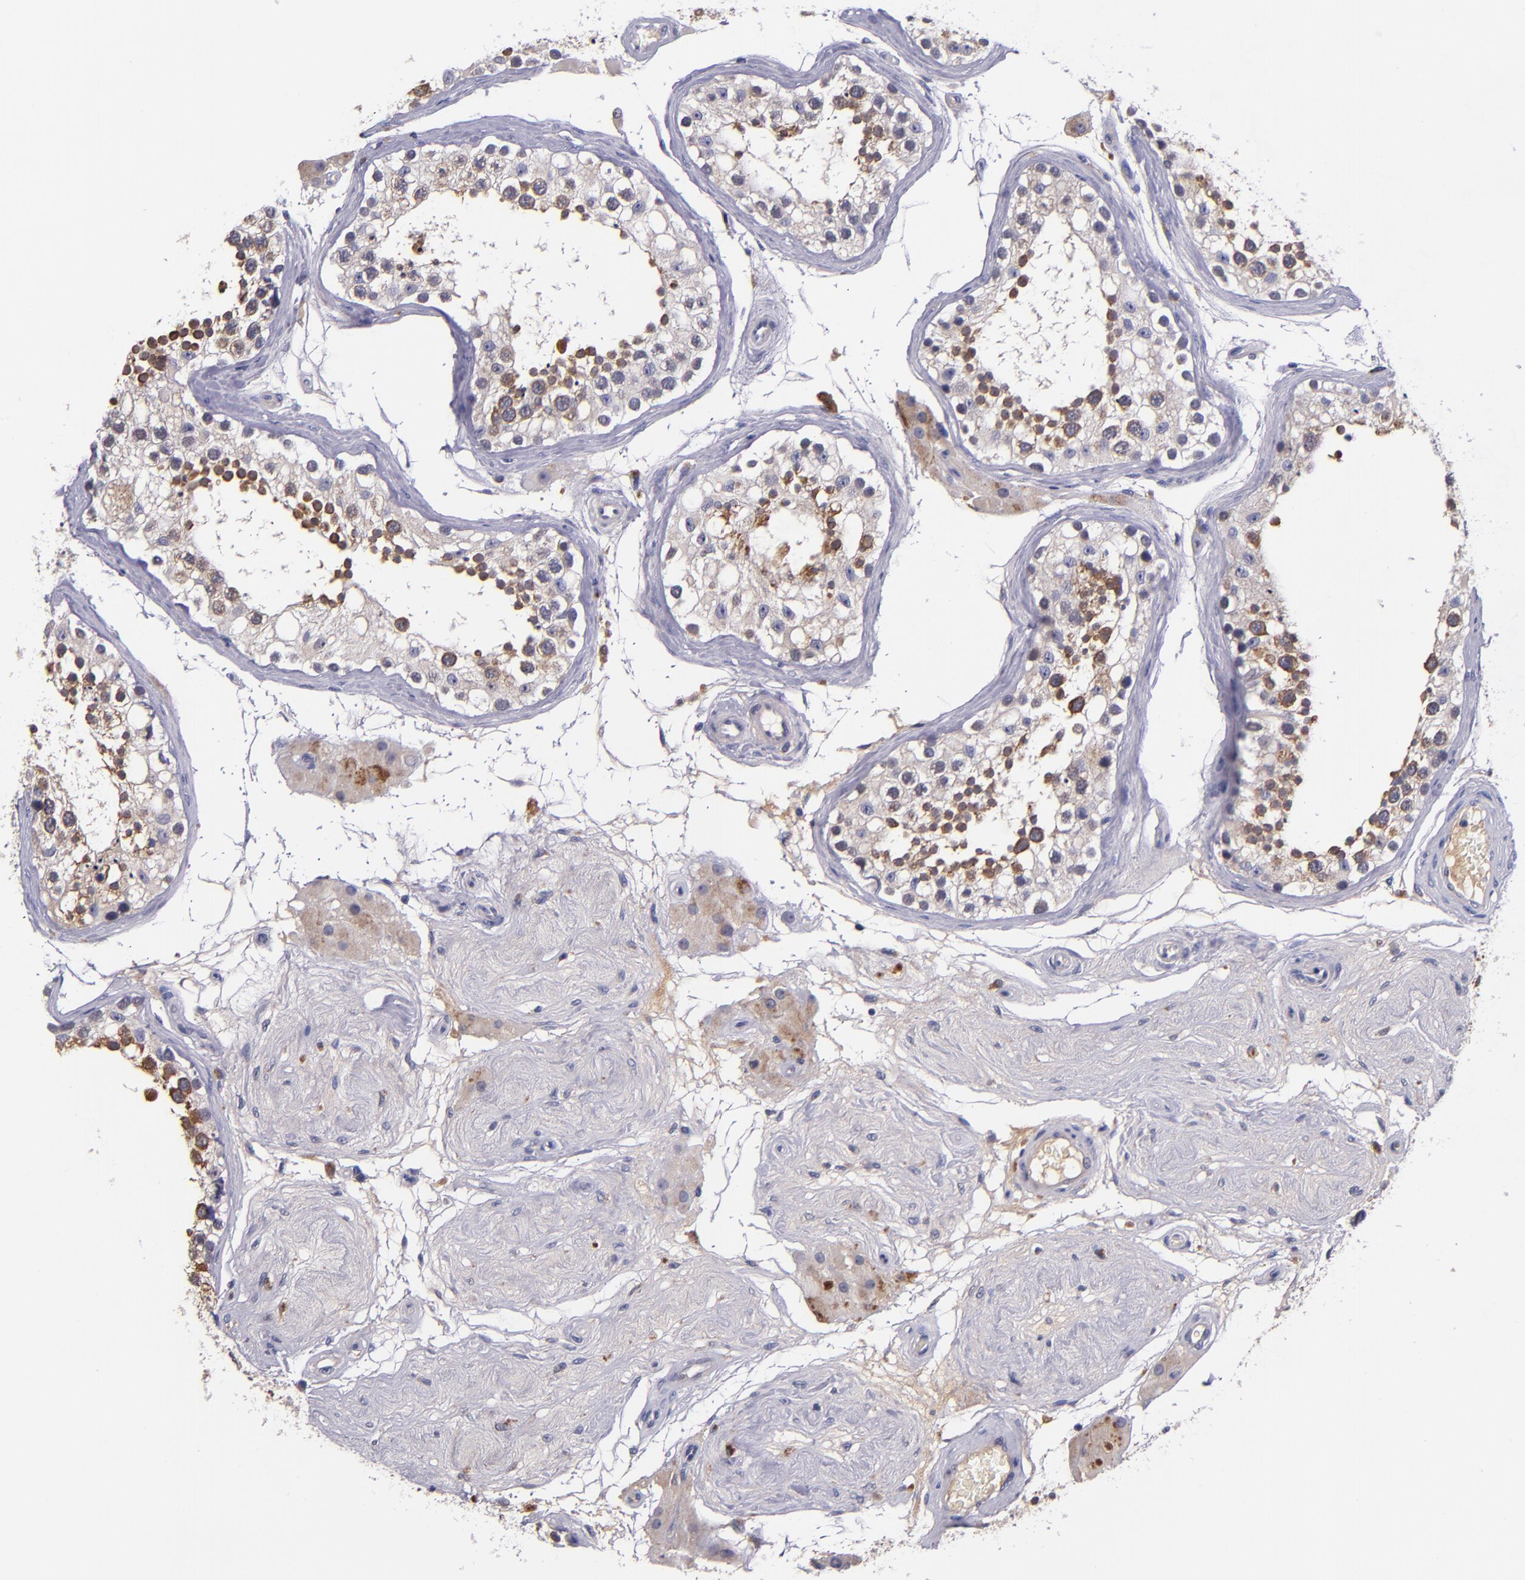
{"staining": {"intensity": "moderate", "quantity": "25%-75%", "location": "cytoplasmic/membranous"}, "tissue": "testis", "cell_type": "Cells in seminiferous ducts", "image_type": "normal", "snomed": [{"axis": "morphology", "description": "Normal tissue, NOS"}, {"axis": "topography", "description": "Testis"}], "caption": "High-power microscopy captured an IHC histopathology image of benign testis, revealing moderate cytoplasmic/membranous positivity in approximately 25%-75% of cells in seminiferous ducts.", "gene": "RBP4", "patient": {"sex": "male", "age": 68}}